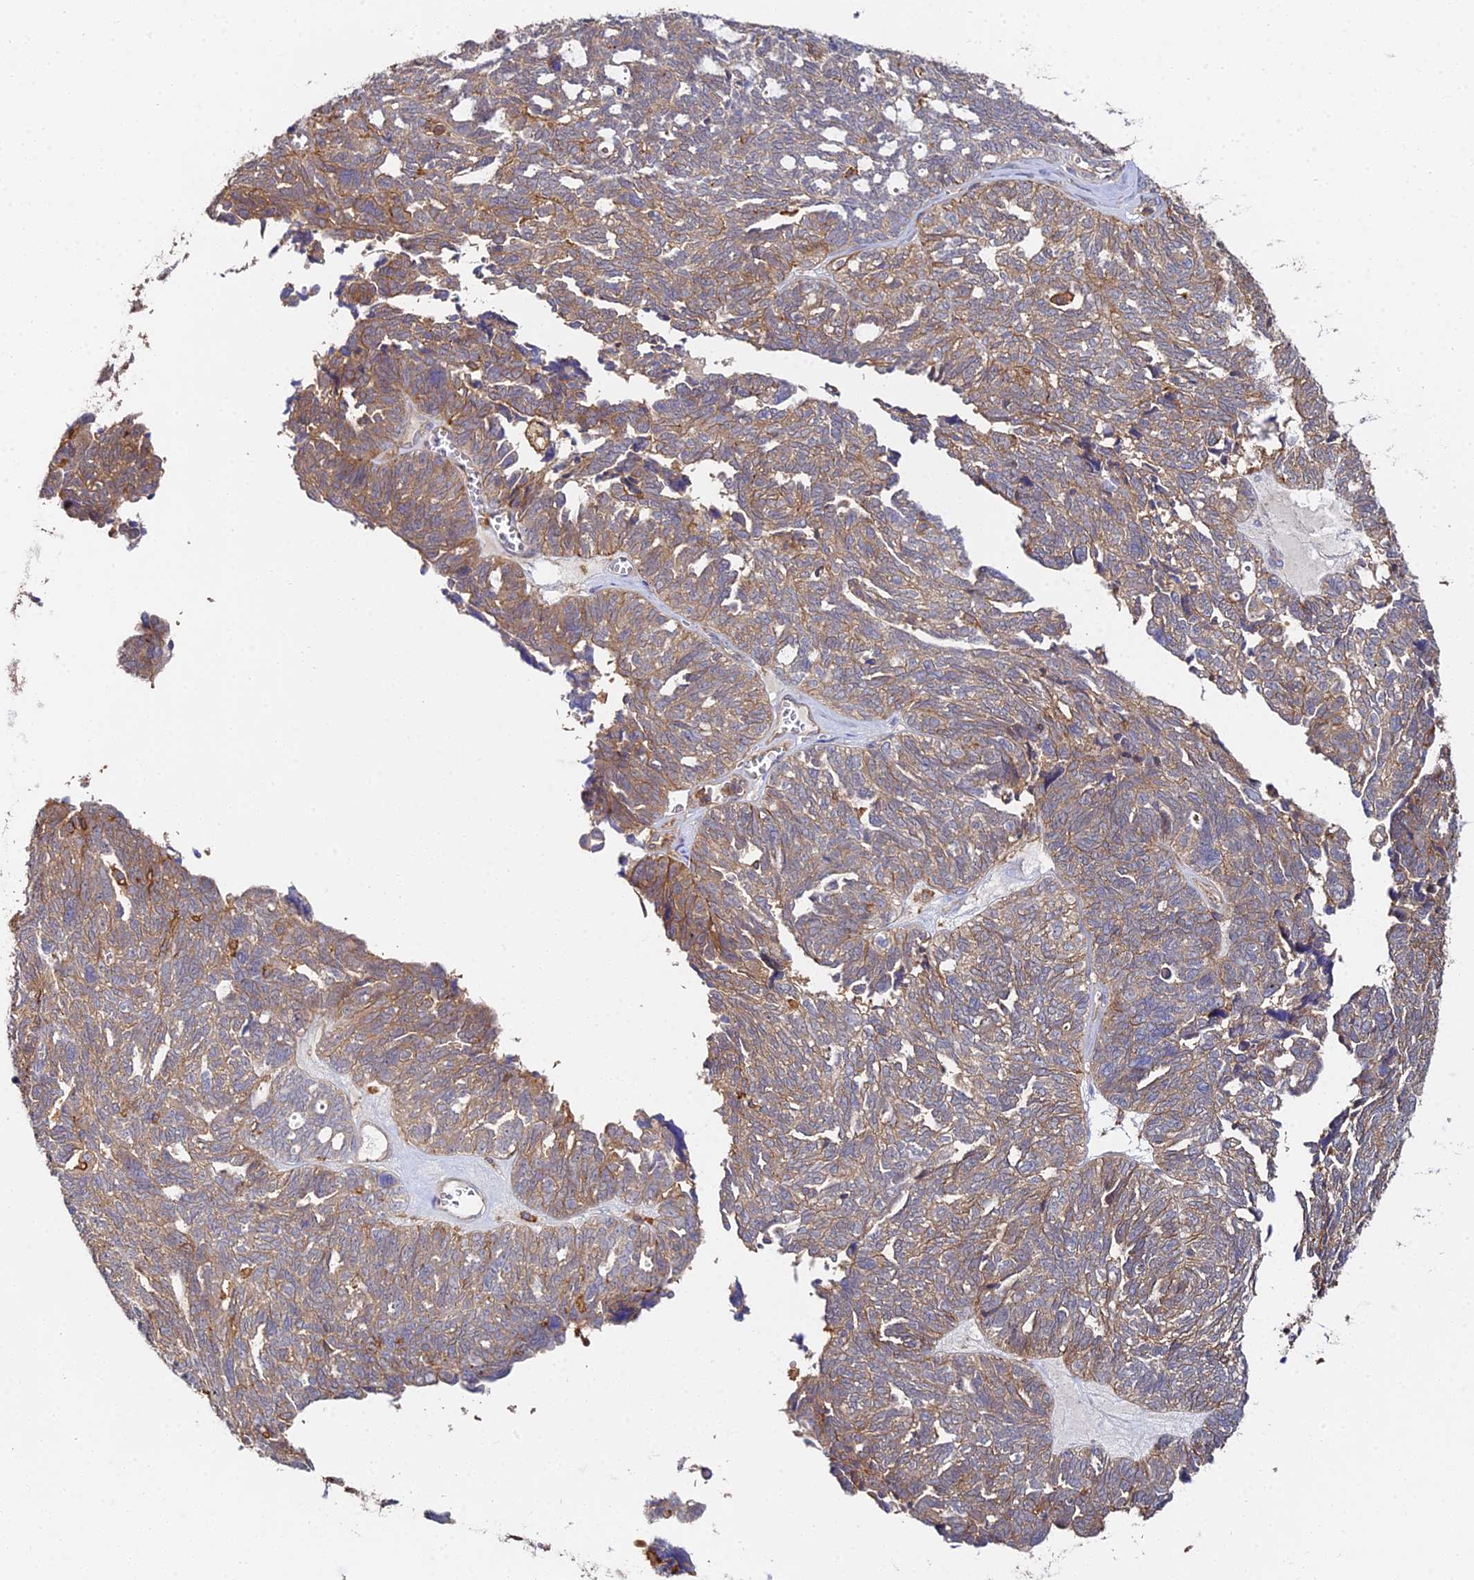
{"staining": {"intensity": "moderate", "quantity": ">75%", "location": "cytoplasmic/membranous"}, "tissue": "ovarian cancer", "cell_type": "Tumor cells", "image_type": "cancer", "snomed": [{"axis": "morphology", "description": "Cystadenocarcinoma, serous, NOS"}, {"axis": "topography", "description": "Ovary"}], "caption": "The photomicrograph shows staining of ovarian cancer, revealing moderate cytoplasmic/membranous protein staining (brown color) within tumor cells.", "gene": "GNG5B", "patient": {"sex": "female", "age": 79}}